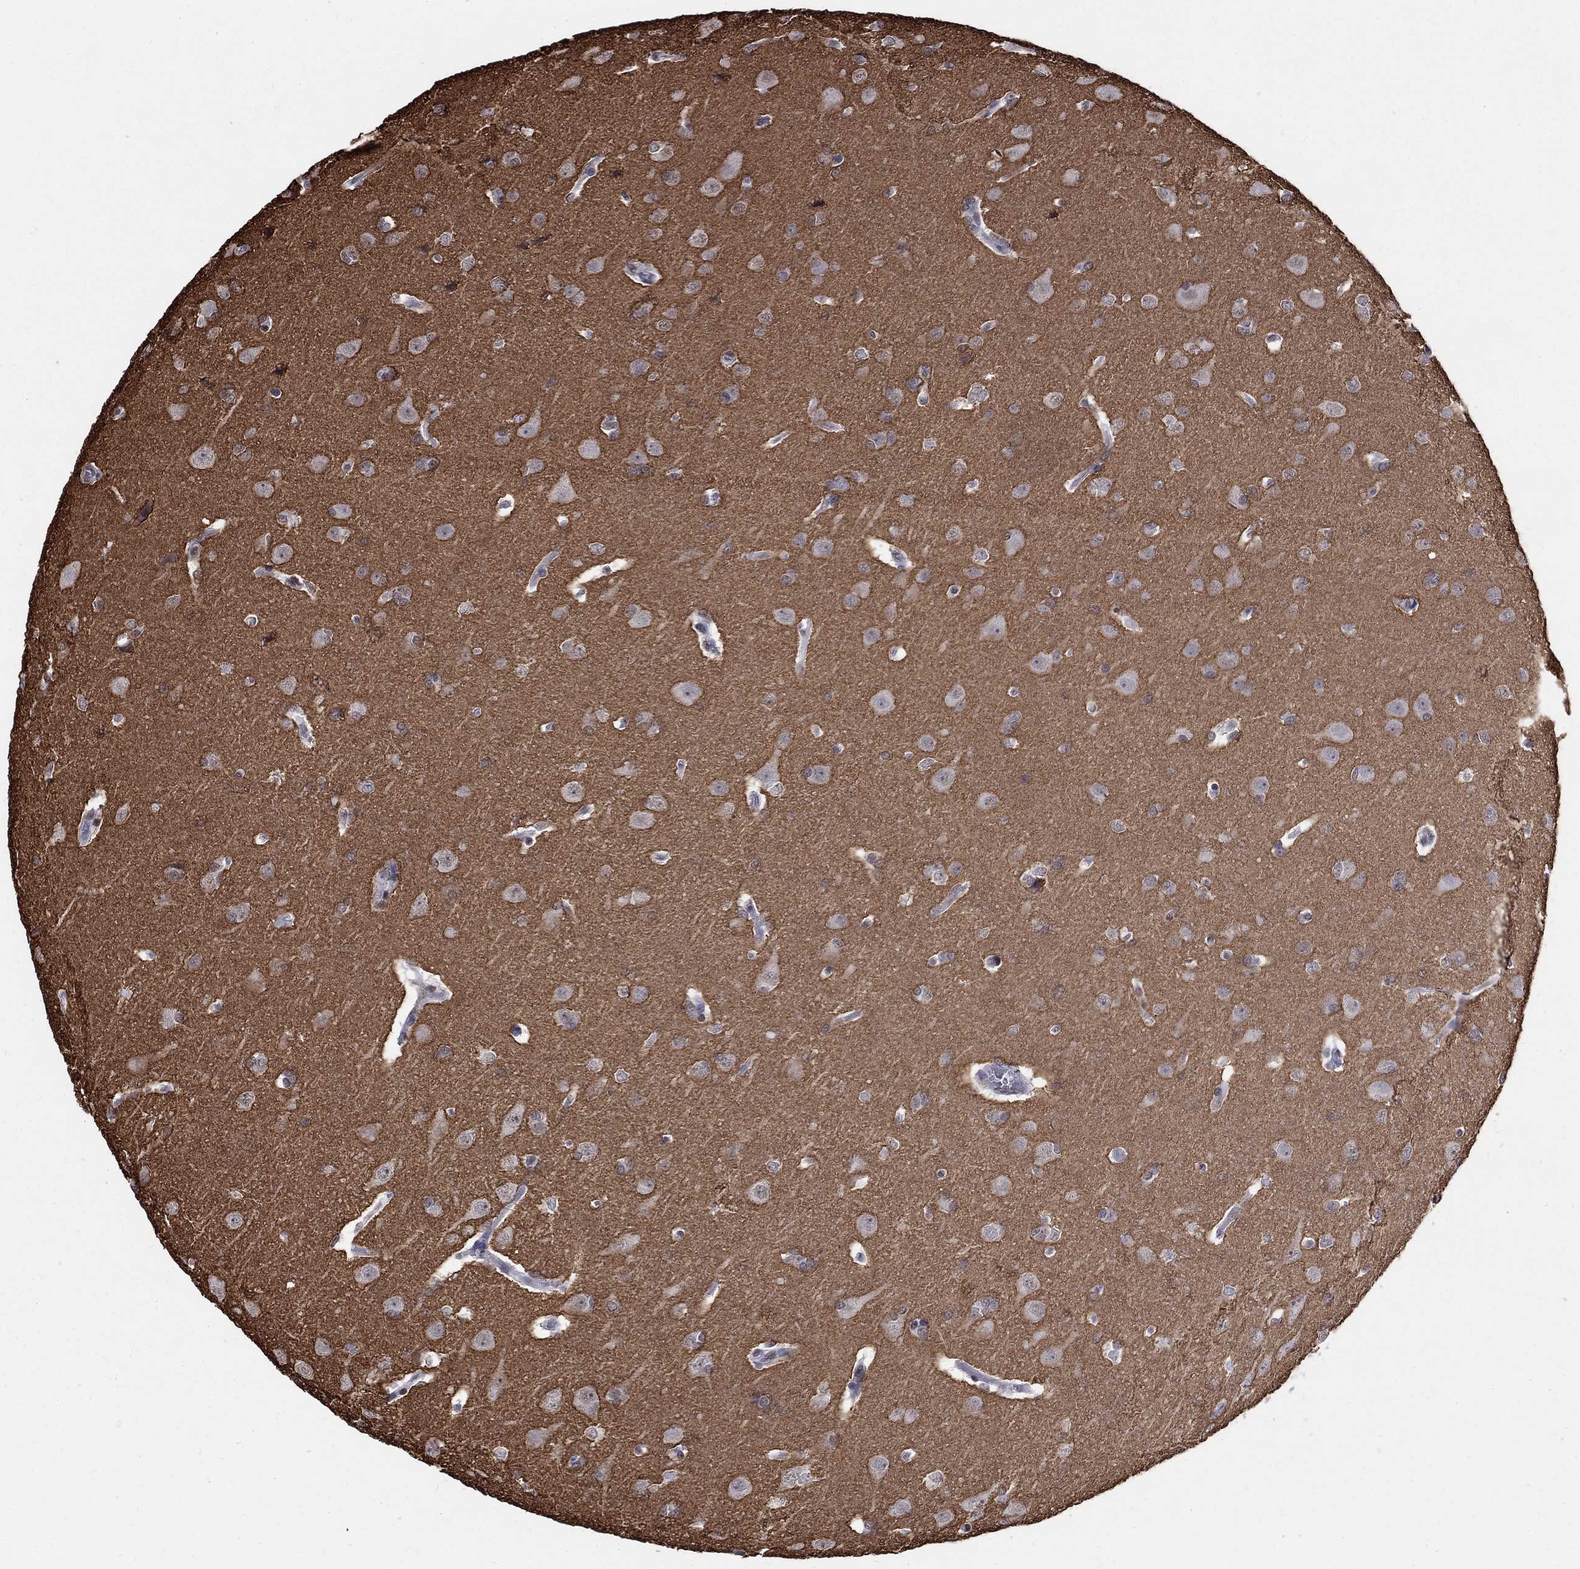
{"staining": {"intensity": "weak", "quantity": "25%-75%", "location": "nuclear"}, "tissue": "glioma", "cell_type": "Tumor cells", "image_type": "cancer", "snomed": [{"axis": "morphology", "description": "Glioma, malignant, Low grade"}, {"axis": "topography", "description": "Brain"}], "caption": "IHC (DAB (3,3'-diaminobenzidine)) staining of glioma exhibits weak nuclear protein positivity in about 25%-75% of tumor cells. Nuclei are stained in blue.", "gene": "FBXO16", "patient": {"sex": "female", "age": 32}}